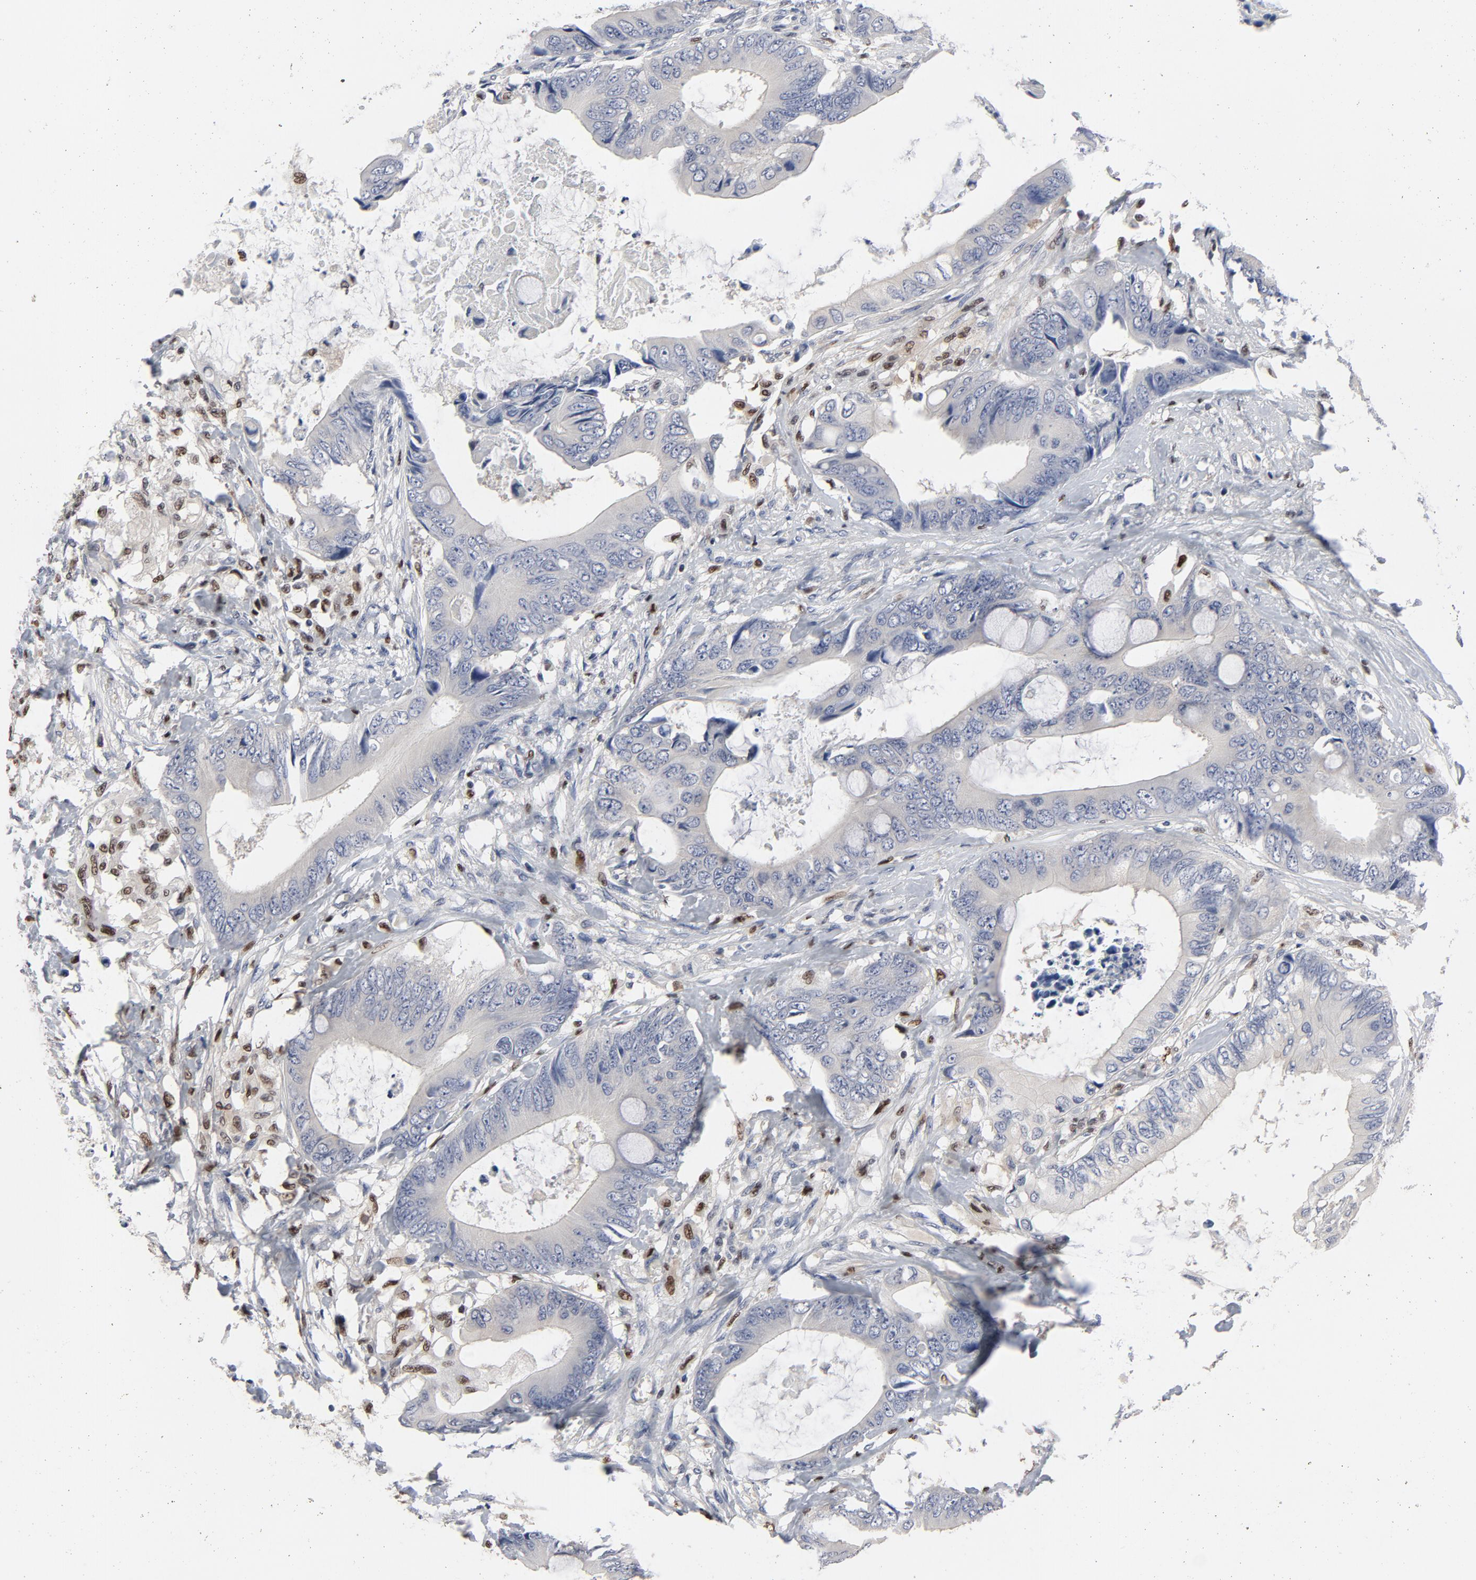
{"staining": {"intensity": "weak", "quantity": "<25%", "location": "cytoplasmic/membranous"}, "tissue": "colorectal cancer", "cell_type": "Tumor cells", "image_type": "cancer", "snomed": [{"axis": "morphology", "description": "Normal tissue, NOS"}, {"axis": "morphology", "description": "Adenocarcinoma, NOS"}, {"axis": "topography", "description": "Rectum"}, {"axis": "topography", "description": "Peripheral nerve tissue"}], "caption": "Protein analysis of colorectal cancer (adenocarcinoma) shows no significant positivity in tumor cells. (Brightfield microscopy of DAB (3,3'-diaminobenzidine) immunohistochemistry at high magnification).", "gene": "NFKB1", "patient": {"sex": "female", "age": 77}}